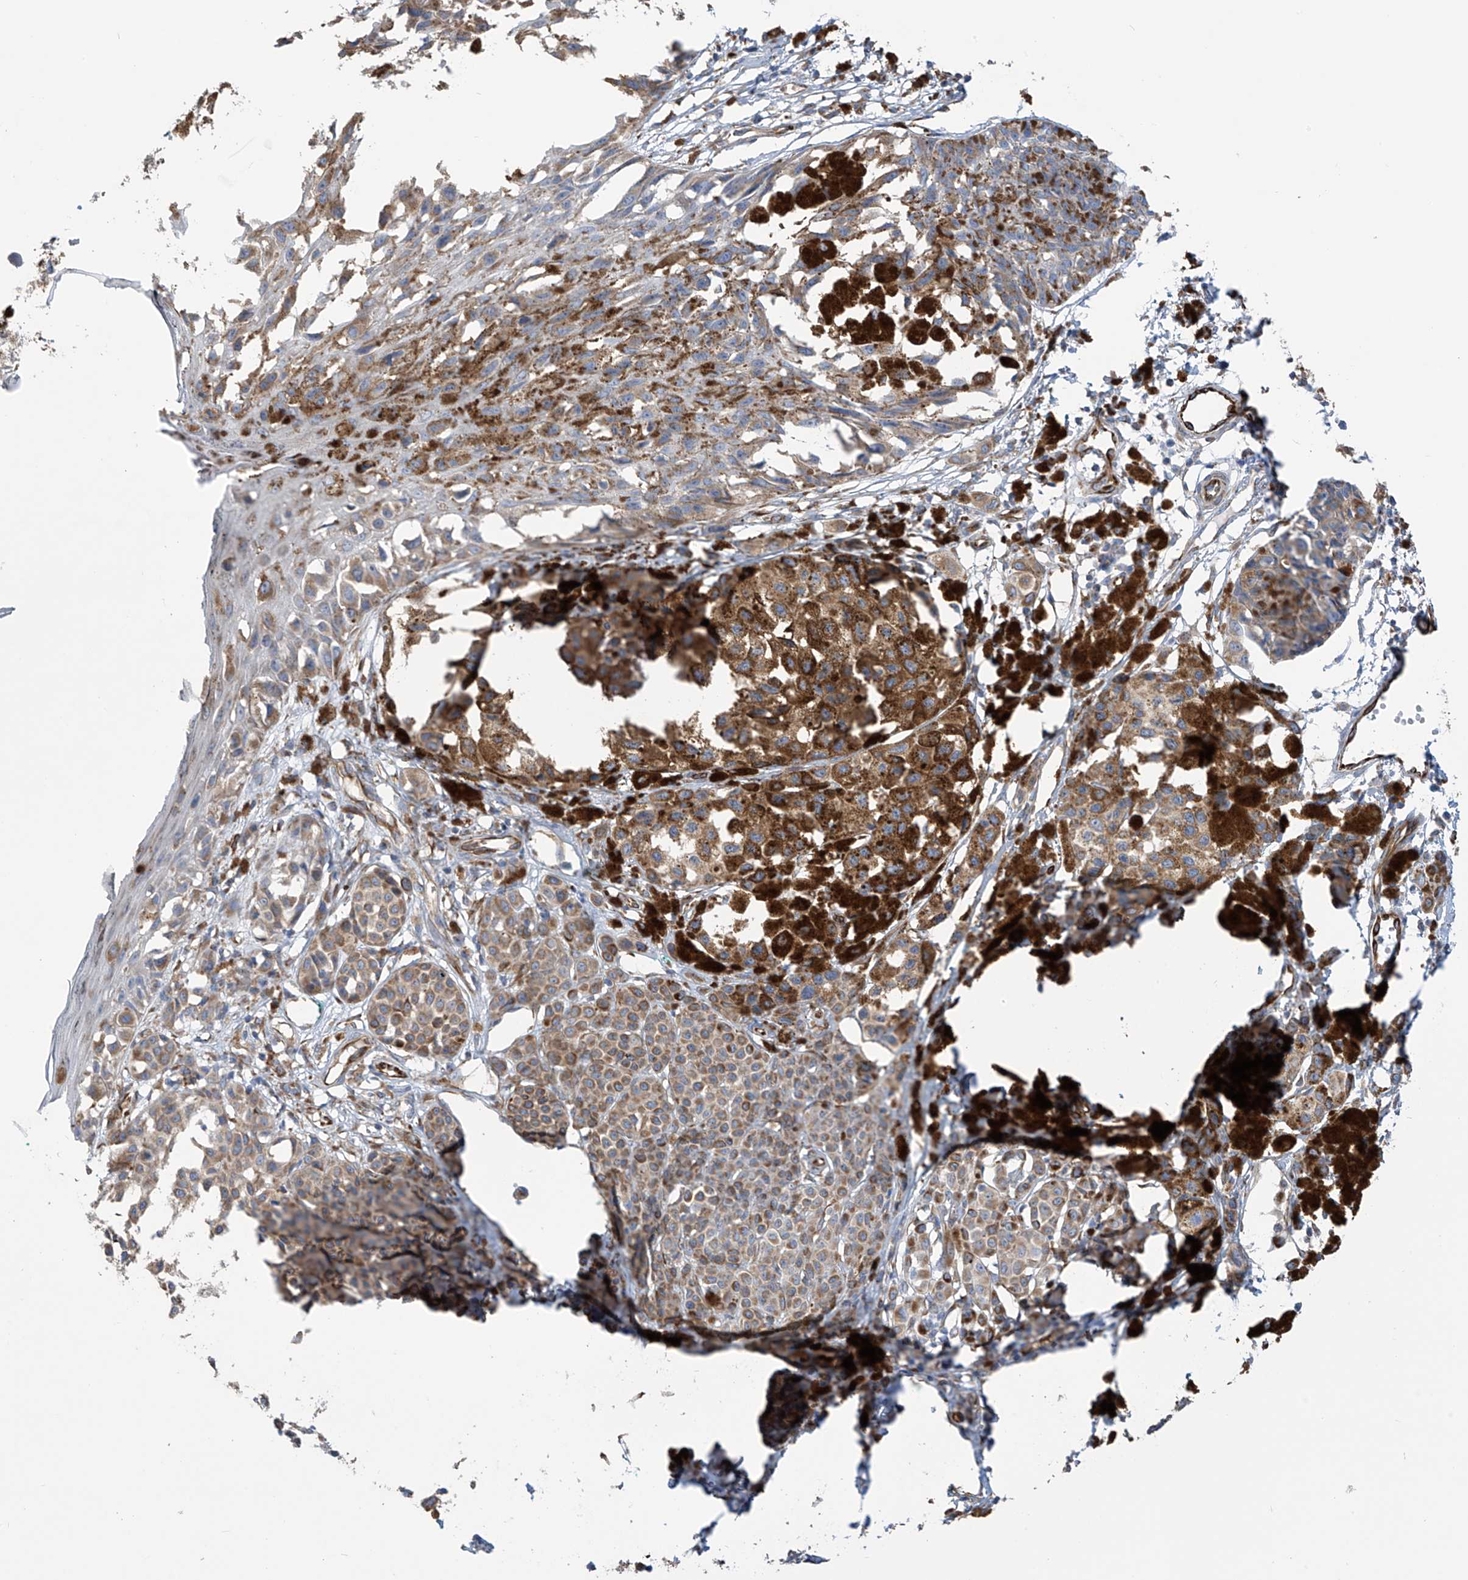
{"staining": {"intensity": "strong", "quantity": "25%-75%", "location": "cytoplasmic/membranous"}, "tissue": "melanoma", "cell_type": "Tumor cells", "image_type": "cancer", "snomed": [{"axis": "morphology", "description": "Malignant melanoma, NOS"}, {"axis": "topography", "description": "Skin of leg"}], "caption": "Immunohistochemistry (IHC) image of neoplastic tissue: human malignant melanoma stained using IHC demonstrates high levels of strong protein expression localized specifically in the cytoplasmic/membranous of tumor cells, appearing as a cytoplasmic/membranous brown color.", "gene": "EIF5B", "patient": {"sex": "female", "age": 72}}